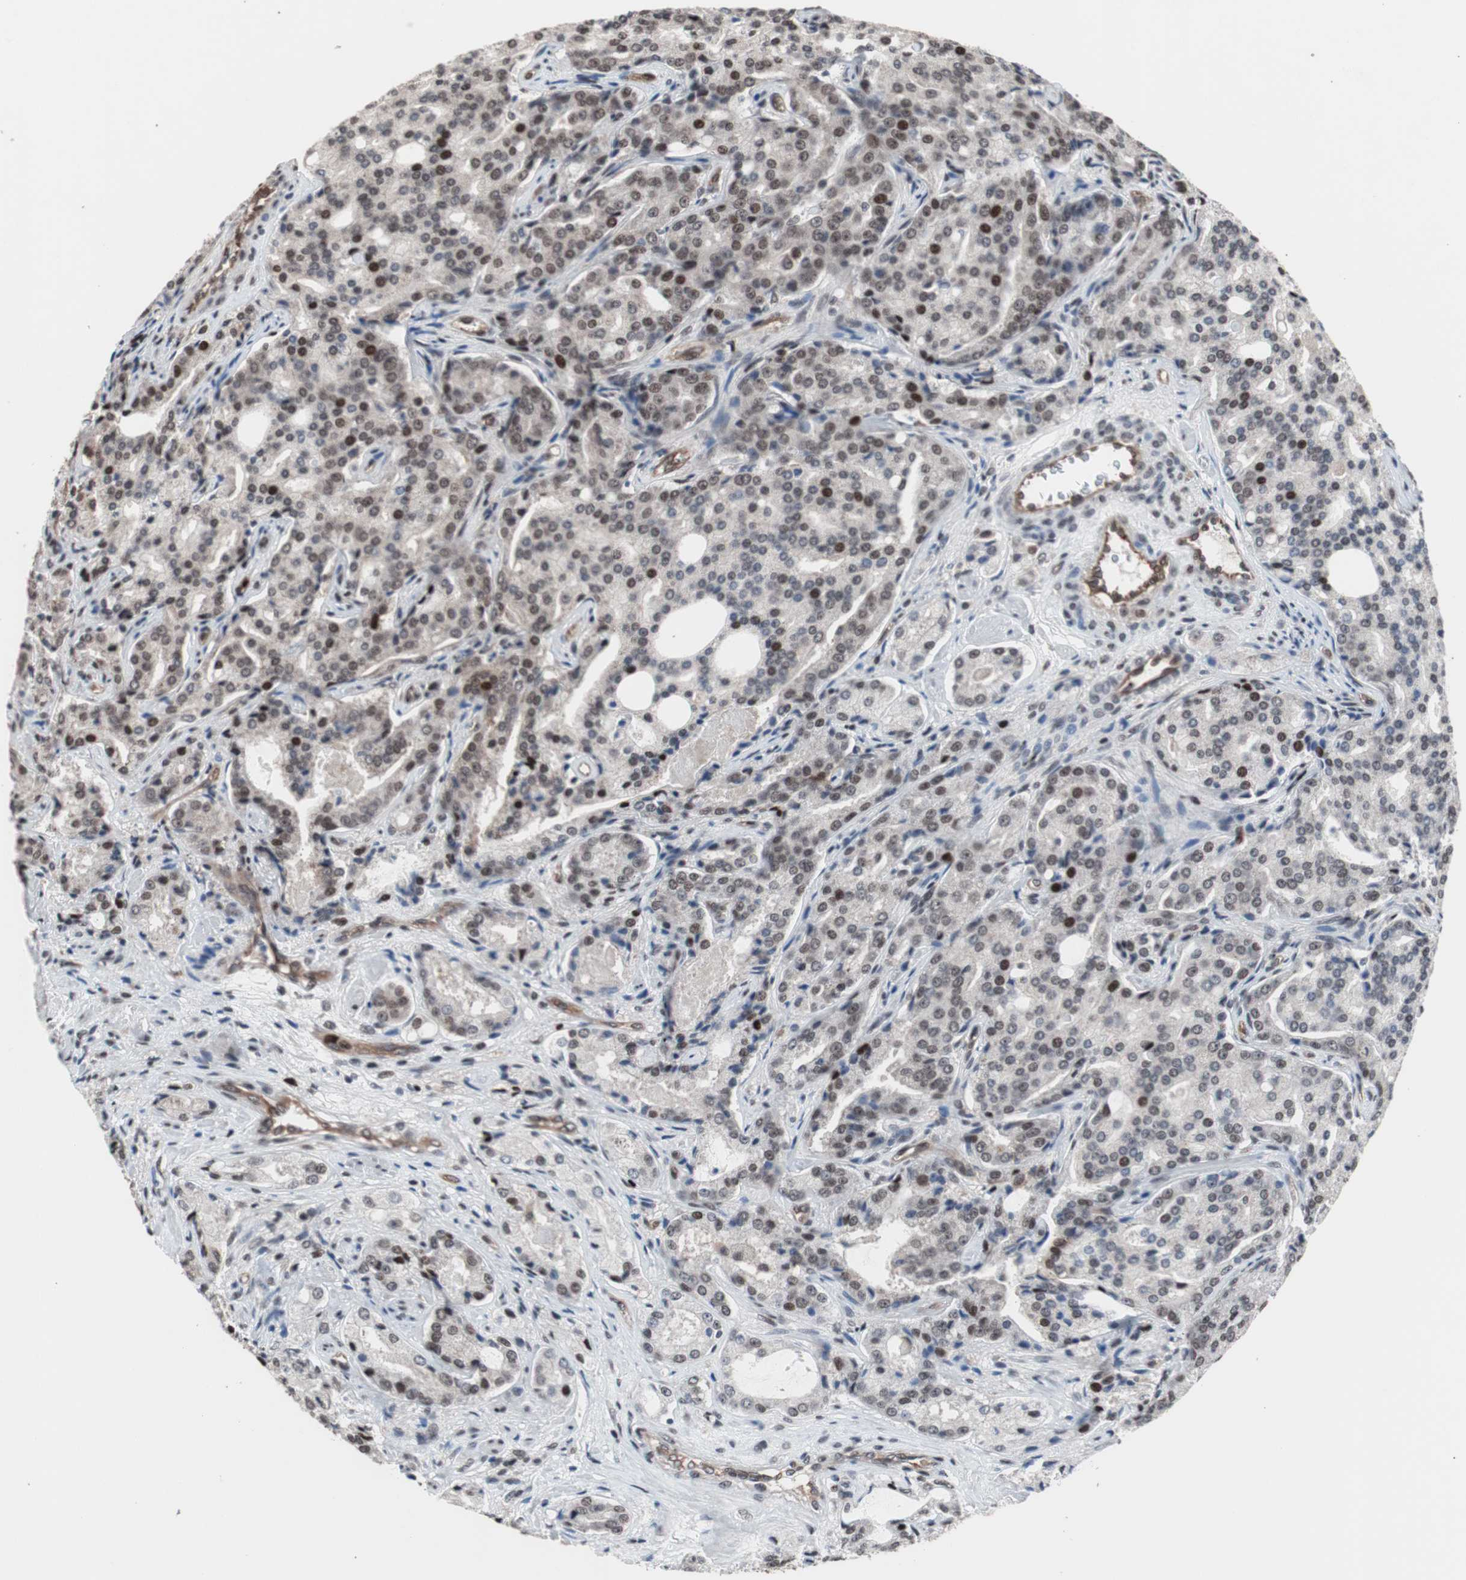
{"staining": {"intensity": "moderate", "quantity": "25%-75%", "location": "nuclear"}, "tissue": "prostate cancer", "cell_type": "Tumor cells", "image_type": "cancer", "snomed": [{"axis": "morphology", "description": "Adenocarcinoma, High grade"}, {"axis": "topography", "description": "Prostate"}], "caption": "IHC of human high-grade adenocarcinoma (prostate) exhibits medium levels of moderate nuclear positivity in approximately 25%-75% of tumor cells.", "gene": "POGZ", "patient": {"sex": "male", "age": 72}}